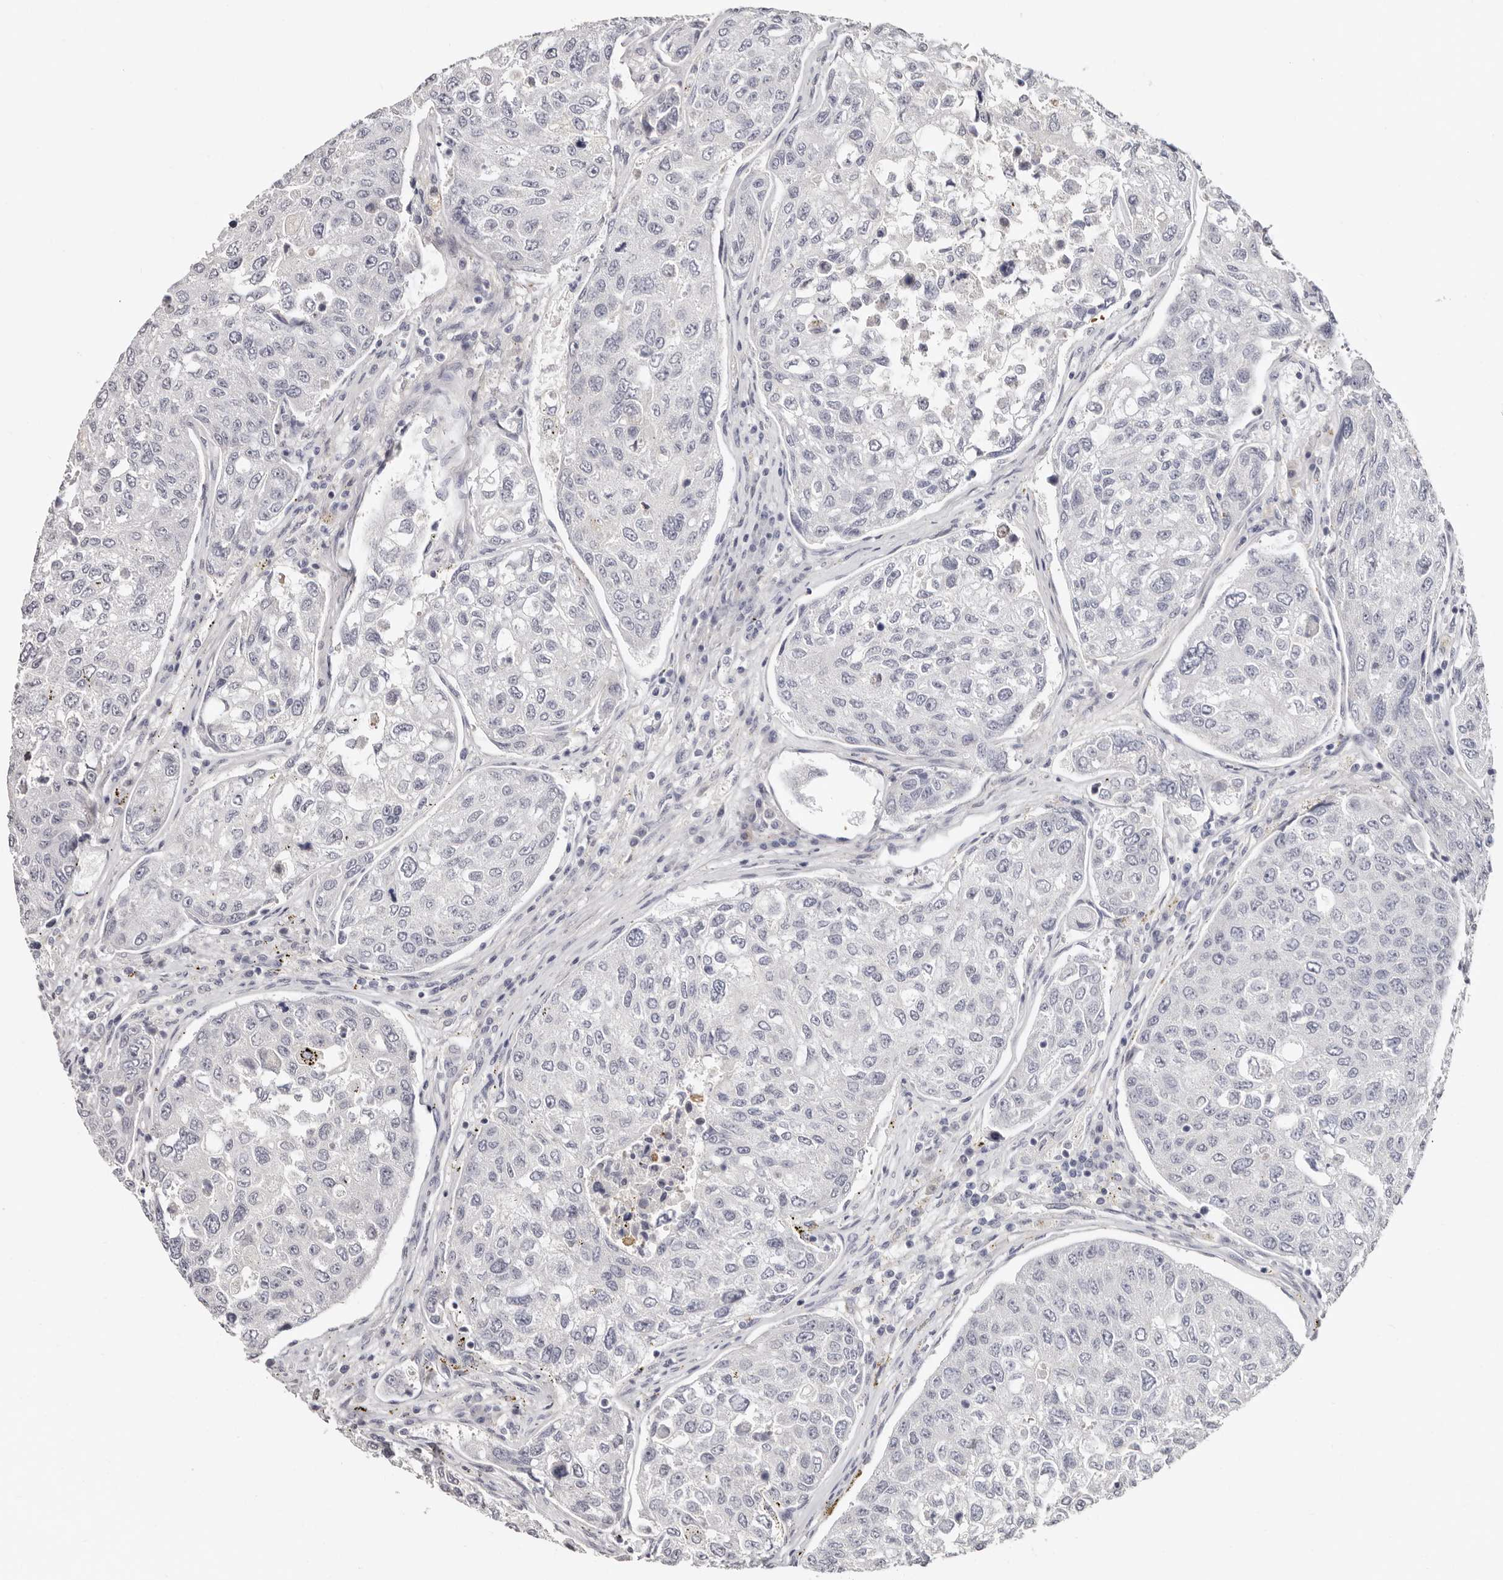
{"staining": {"intensity": "negative", "quantity": "none", "location": "none"}, "tissue": "urothelial cancer", "cell_type": "Tumor cells", "image_type": "cancer", "snomed": [{"axis": "morphology", "description": "Urothelial carcinoma, High grade"}, {"axis": "topography", "description": "Lymph node"}, {"axis": "topography", "description": "Urinary bladder"}], "caption": "Immunohistochemical staining of urothelial cancer reveals no significant staining in tumor cells. The staining is performed using DAB (3,3'-diaminobenzidine) brown chromogen with nuclei counter-stained in using hematoxylin.", "gene": "PKDCC", "patient": {"sex": "male", "age": 51}}